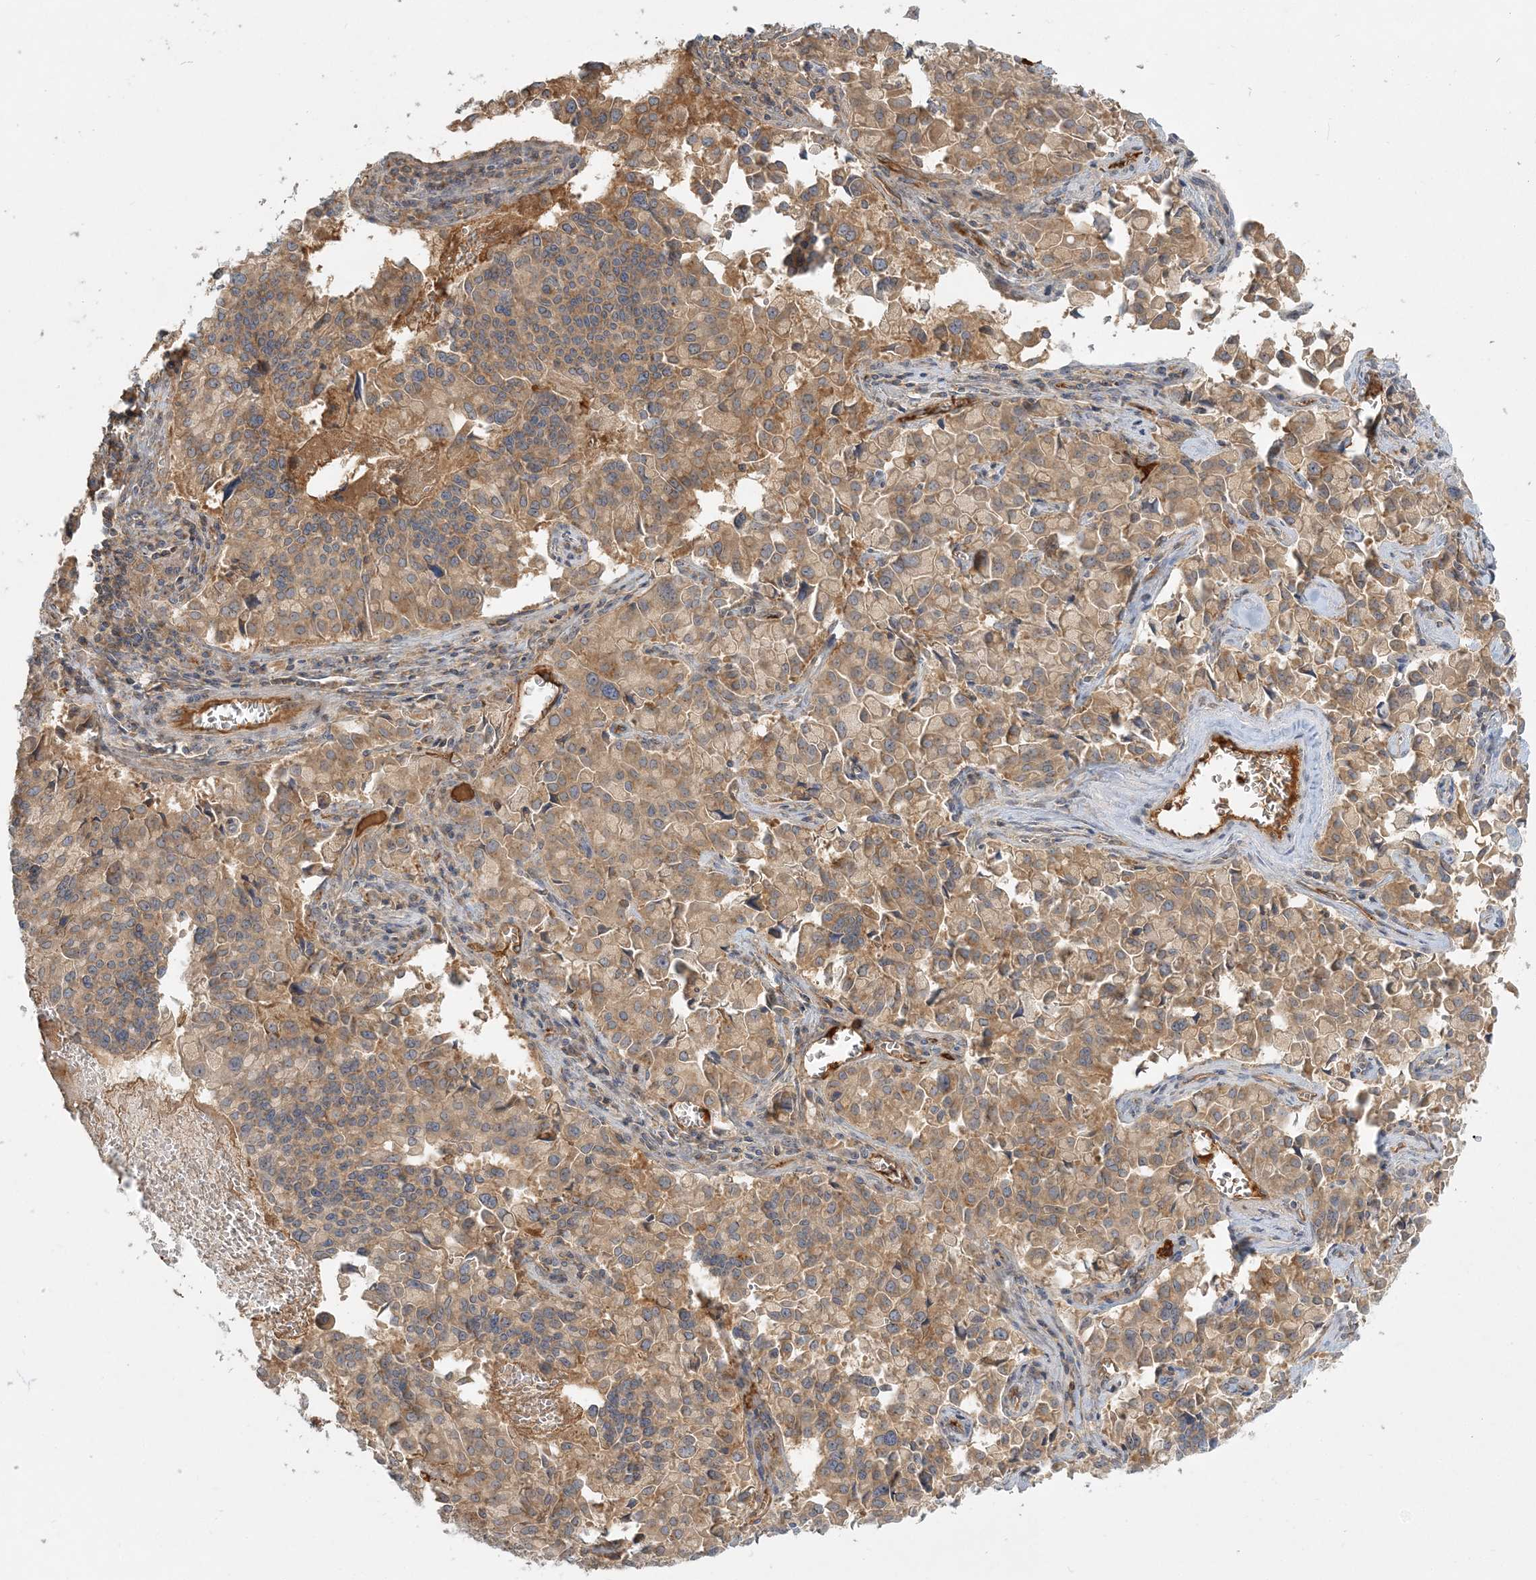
{"staining": {"intensity": "moderate", "quantity": ">75%", "location": "cytoplasmic/membranous"}, "tissue": "pancreatic cancer", "cell_type": "Tumor cells", "image_type": "cancer", "snomed": [{"axis": "morphology", "description": "Adenocarcinoma, NOS"}, {"axis": "topography", "description": "Pancreas"}], "caption": "DAB (3,3'-diaminobenzidine) immunohistochemical staining of human pancreatic adenocarcinoma displays moderate cytoplasmic/membranous protein staining in approximately >75% of tumor cells.", "gene": "AP1AR", "patient": {"sex": "male", "age": 65}}